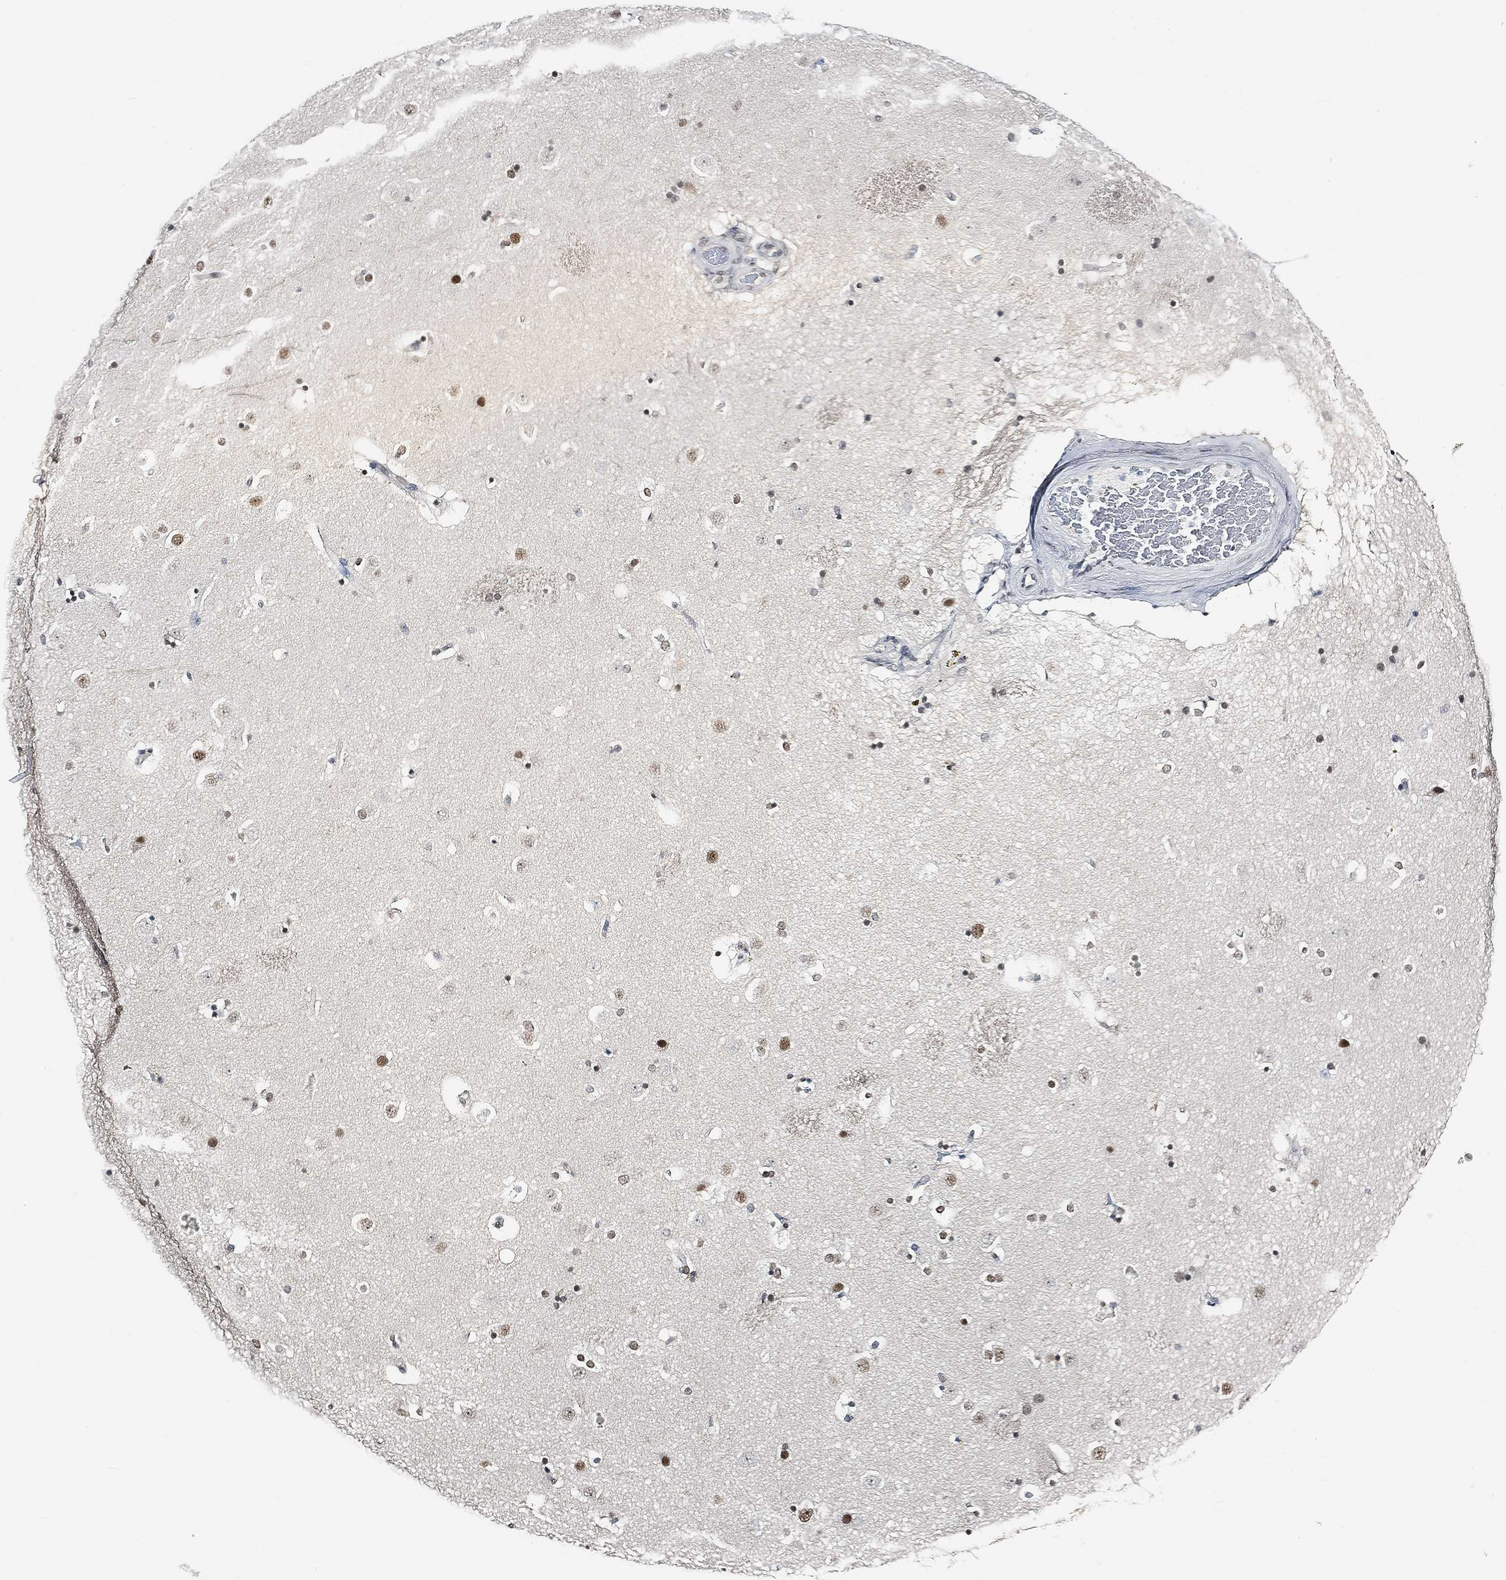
{"staining": {"intensity": "moderate", "quantity": "<25%", "location": "nuclear"}, "tissue": "caudate", "cell_type": "Glial cells", "image_type": "normal", "snomed": [{"axis": "morphology", "description": "Normal tissue, NOS"}, {"axis": "topography", "description": "Lateral ventricle wall"}], "caption": "Immunohistochemical staining of unremarkable human caudate reveals <25% levels of moderate nuclear protein staining in approximately <25% of glial cells. Immunohistochemistry (ihc) stains the protein of interest in brown and the nuclei are stained blue.", "gene": "PURG", "patient": {"sex": "male", "age": 51}}